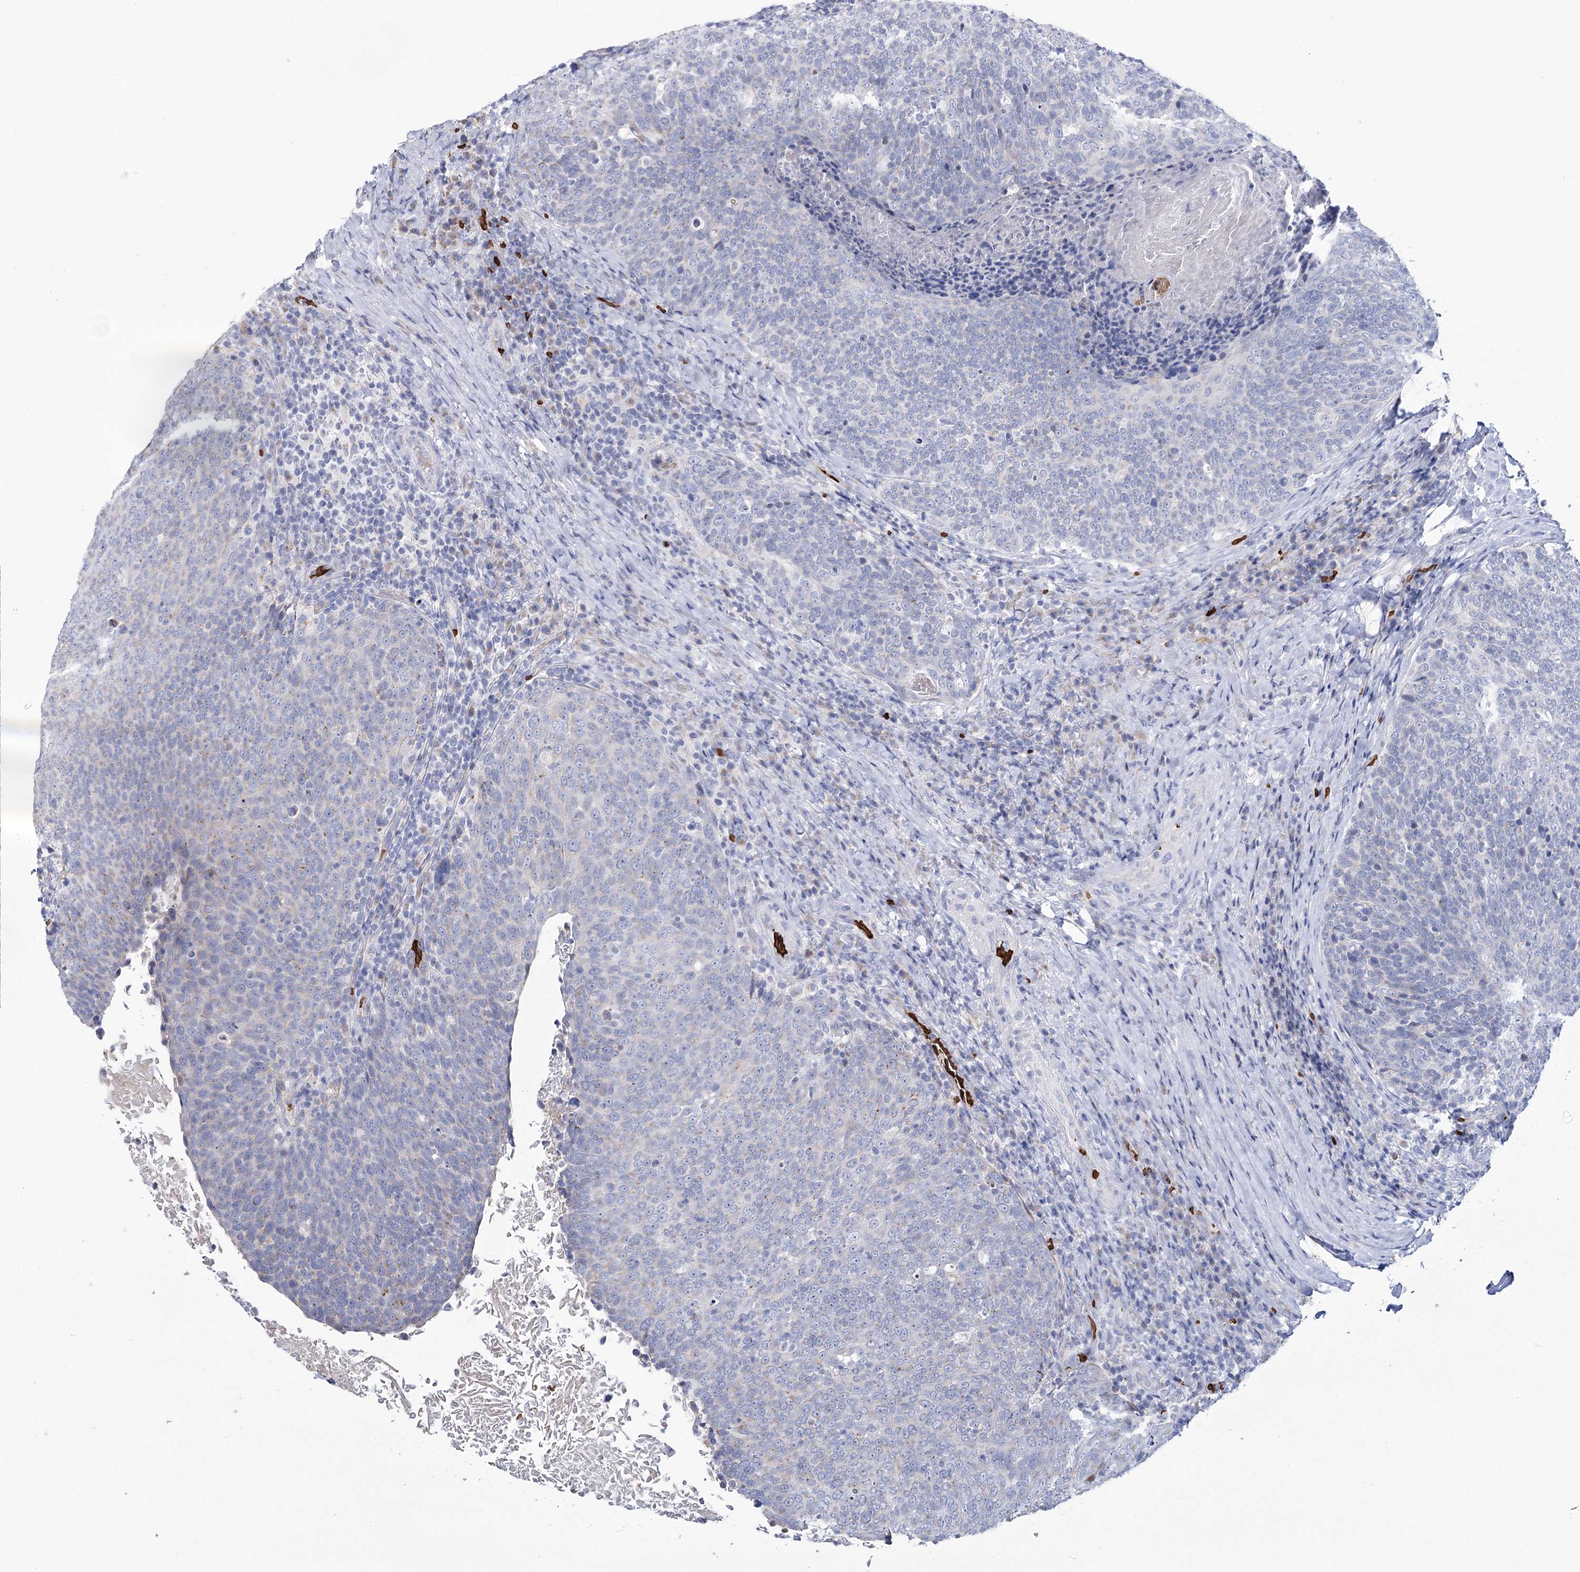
{"staining": {"intensity": "negative", "quantity": "none", "location": "none"}, "tissue": "head and neck cancer", "cell_type": "Tumor cells", "image_type": "cancer", "snomed": [{"axis": "morphology", "description": "Squamous cell carcinoma, NOS"}, {"axis": "morphology", "description": "Squamous cell carcinoma, metastatic, NOS"}, {"axis": "topography", "description": "Lymph node"}, {"axis": "topography", "description": "Head-Neck"}], "caption": "Immunohistochemistry (IHC) photomicrograph of neoplastic tissue: head and neck metastatic squamous cell carcinoma stained with DAB (3,3'-diaminobenzidine) demonstrates no significant protein expression in tumor cells.", "gene": "GBF1", "patient": {"sex": "male", "age": 62}}